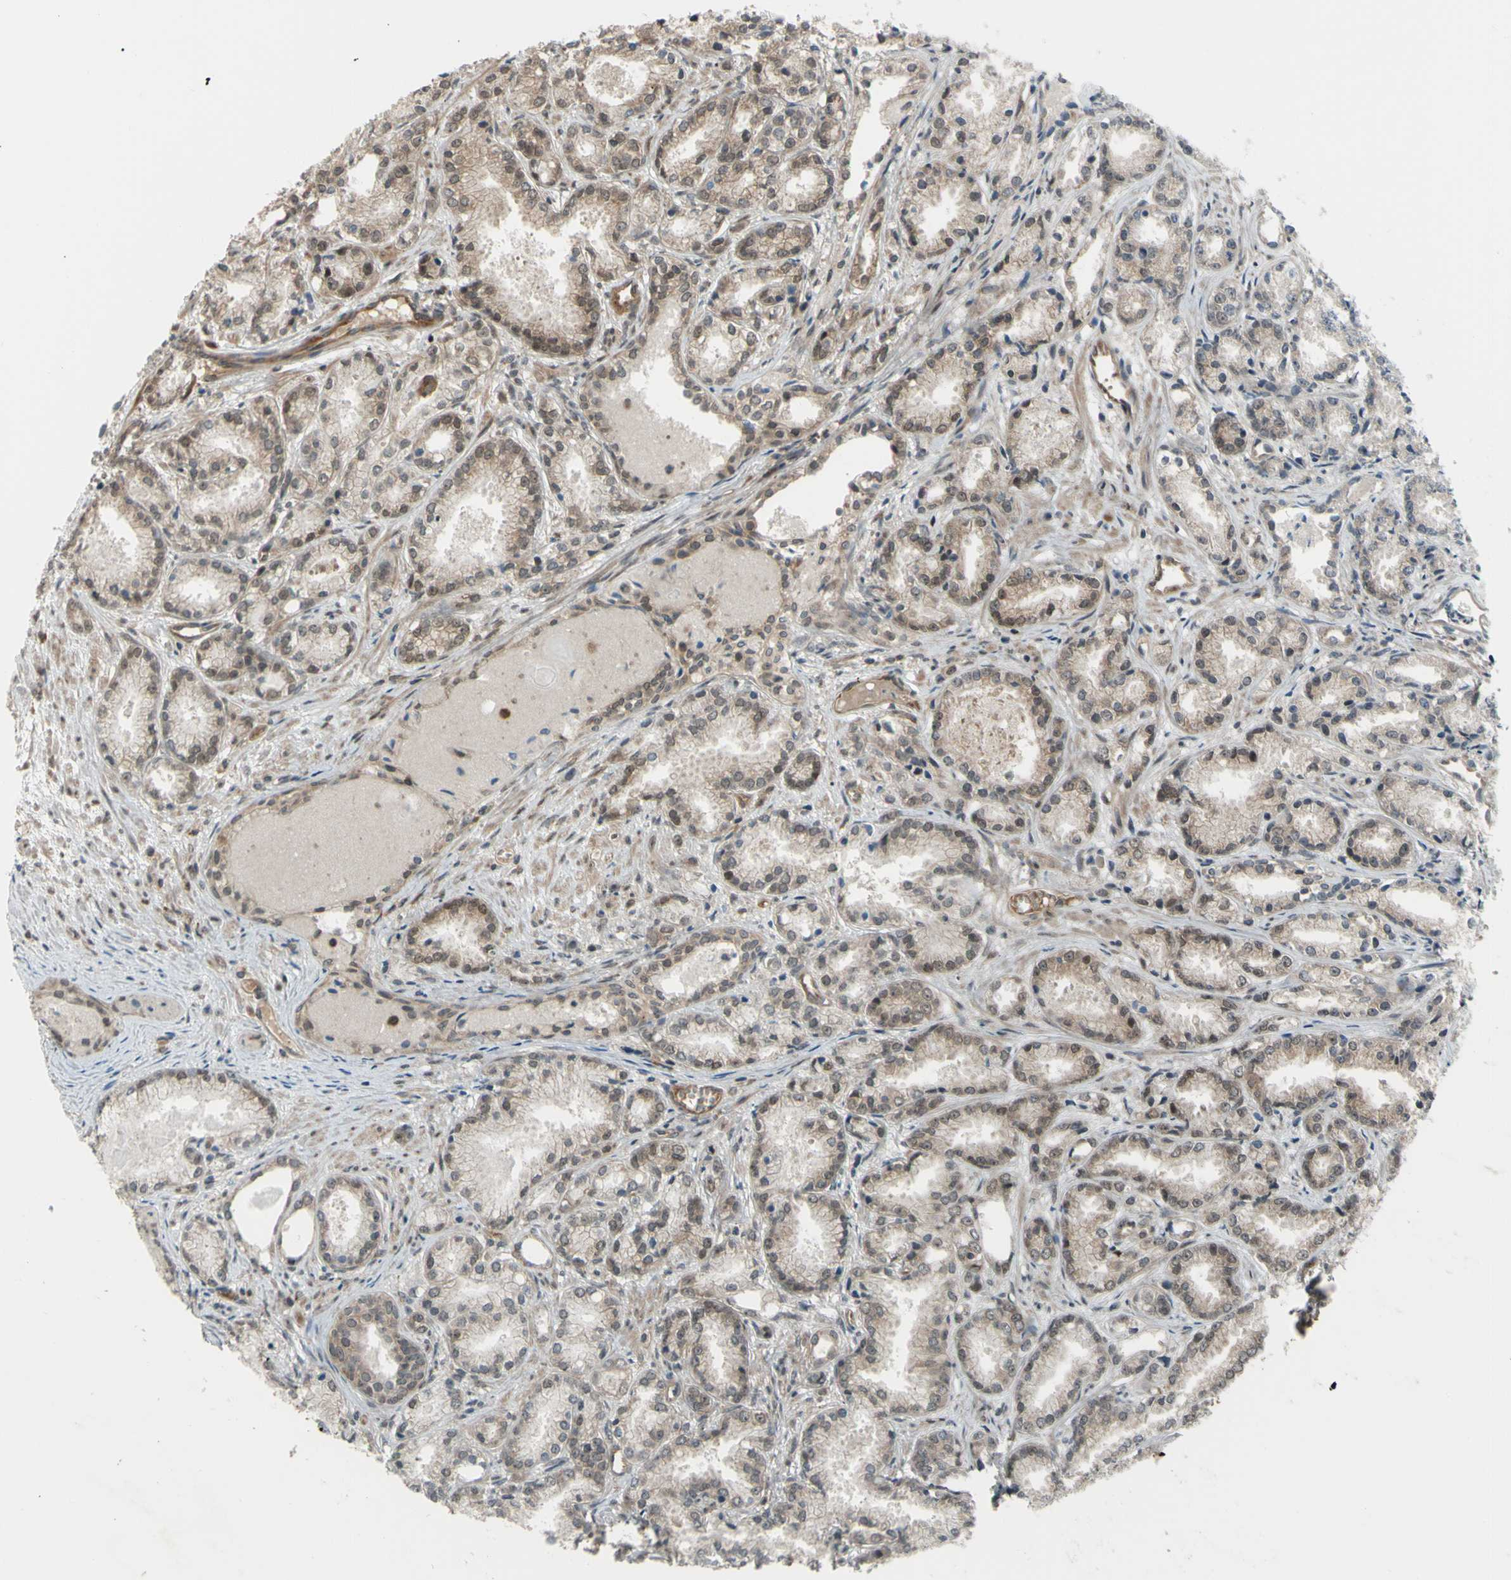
{"staining": {"intensity": "weak", "quantity": "25%-75%", "location": "cytoplasmic/membranous,nuclear"}, "tissue": "prostate cancer", "cell_type": "Tumor cells", "image_type": "cancer", "snomed": [{"axis": "morphology", "description": "Adenocarcinoma, Low grade"}, {"axis": "topography", "description": "Prostate"}], "caption": "Immunohistochemistry histopathology image of neoplastic tissue: low-grade adenocarcinoma (prostate) stained using immunohistochemistry shows low levels of weak protein expression localized specifically in the cytoplasmic/membranous and nuclear of tumor cells, appearing as a cytoplasmic/membranous and nuclear brown color.", "gene": "FLII", "patient": {"sex": "male", "age": 72}}